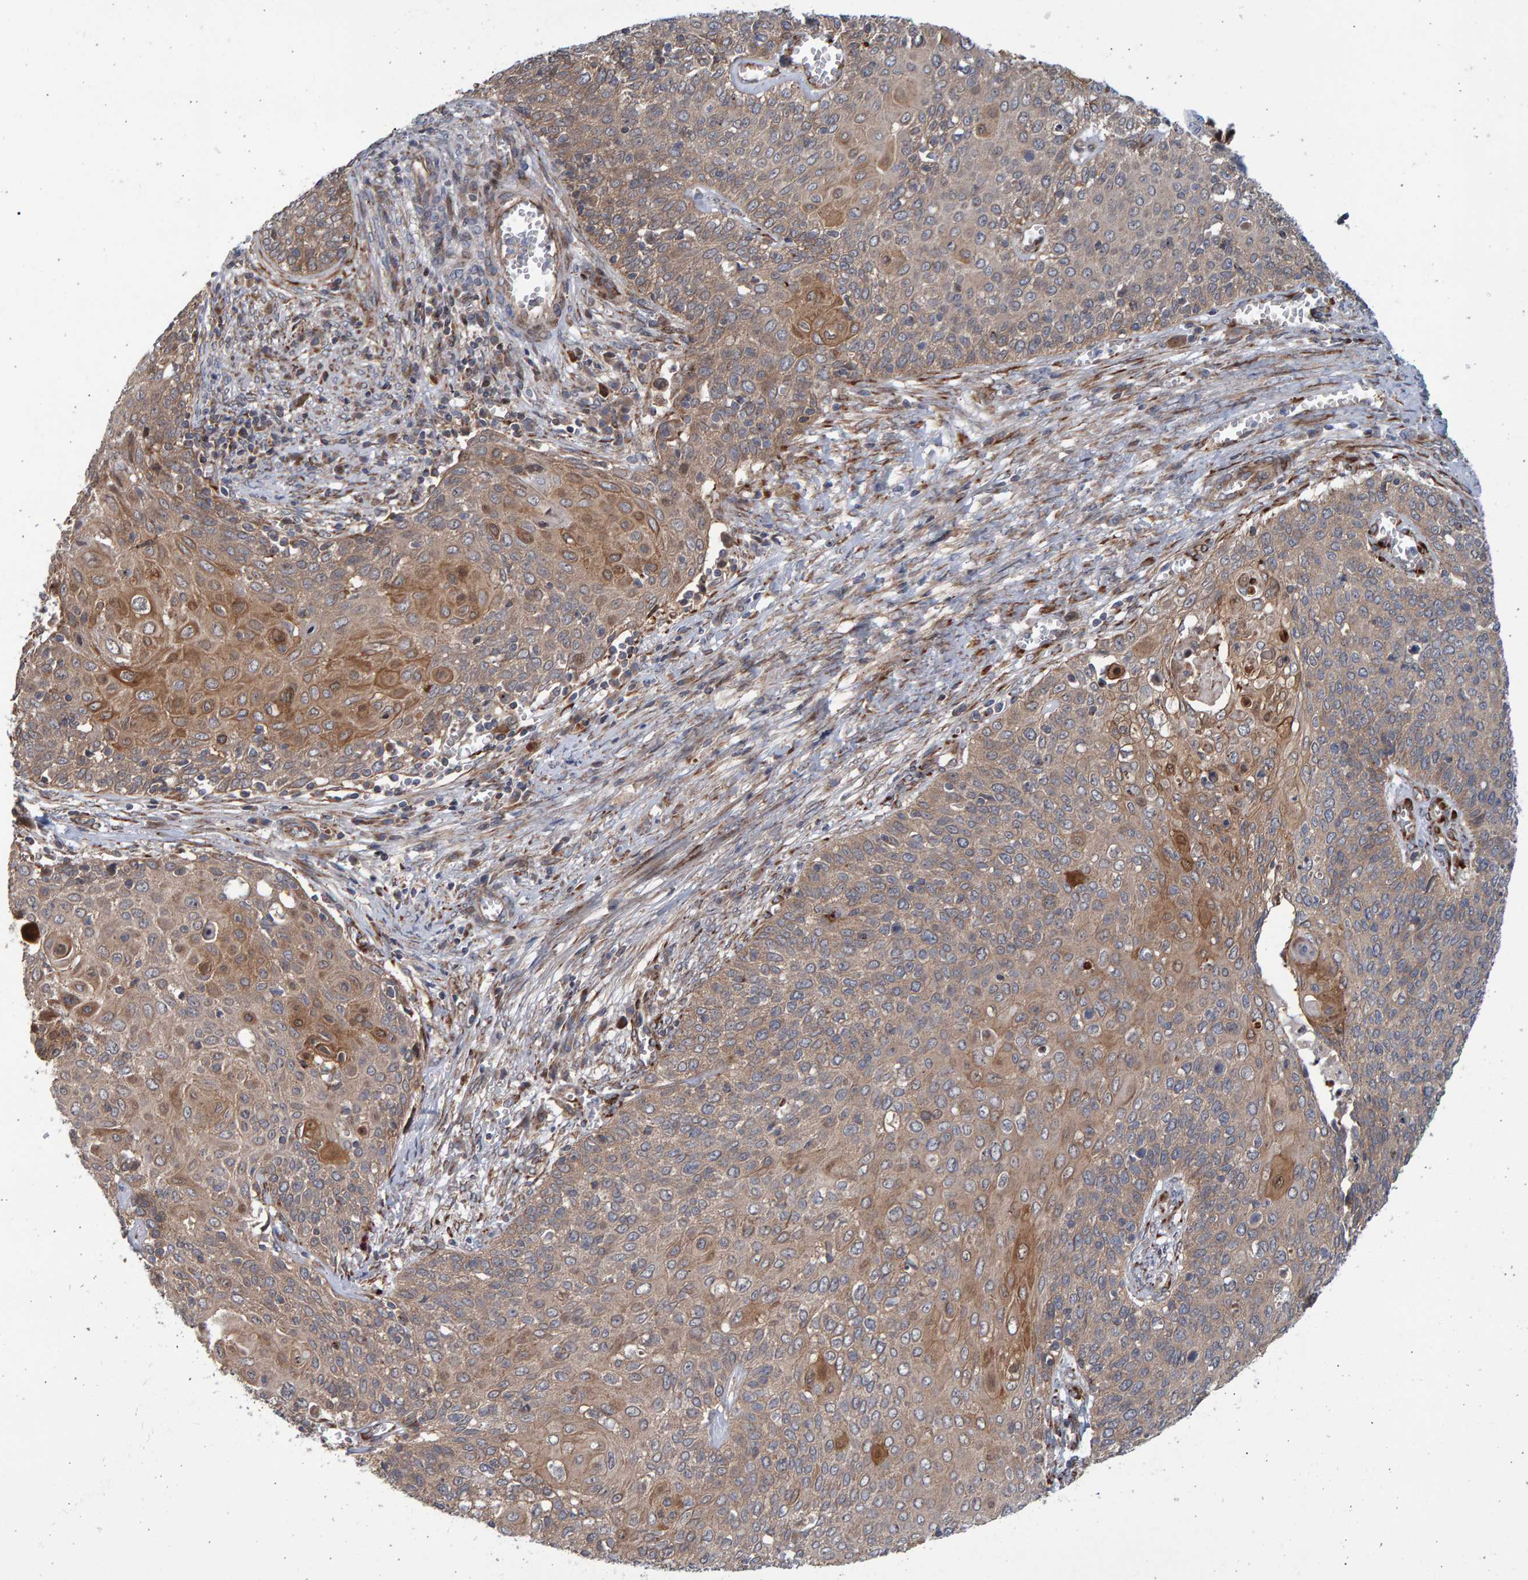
{"staining": {"intensity": "moderate", "quantity": ">75%", "location": "cytoplasmic/membranous"}, "tissue": "cervical cancer", "cell_type": "Tumor cells", "image_type": "cancer", "snomed": [{"axis": "morphology", "description": "Squamous cell carcinoma, NOS"}, {"axis": "topography", "description": "Cervix"}], "caption": "Immunohistochemistry image of neoplastic tissue: human squamous cell carcinoma (cervical) stained using immunohistochemistry (IHC) displays medium levels of moderate protein expression localized specifically in the cytoplasmic/membranous of tumor cells, appearing as a cytoplasmic/membranous brown color.", "gene": "LRBA", "patient": {"sex": "female", "age": 39}}